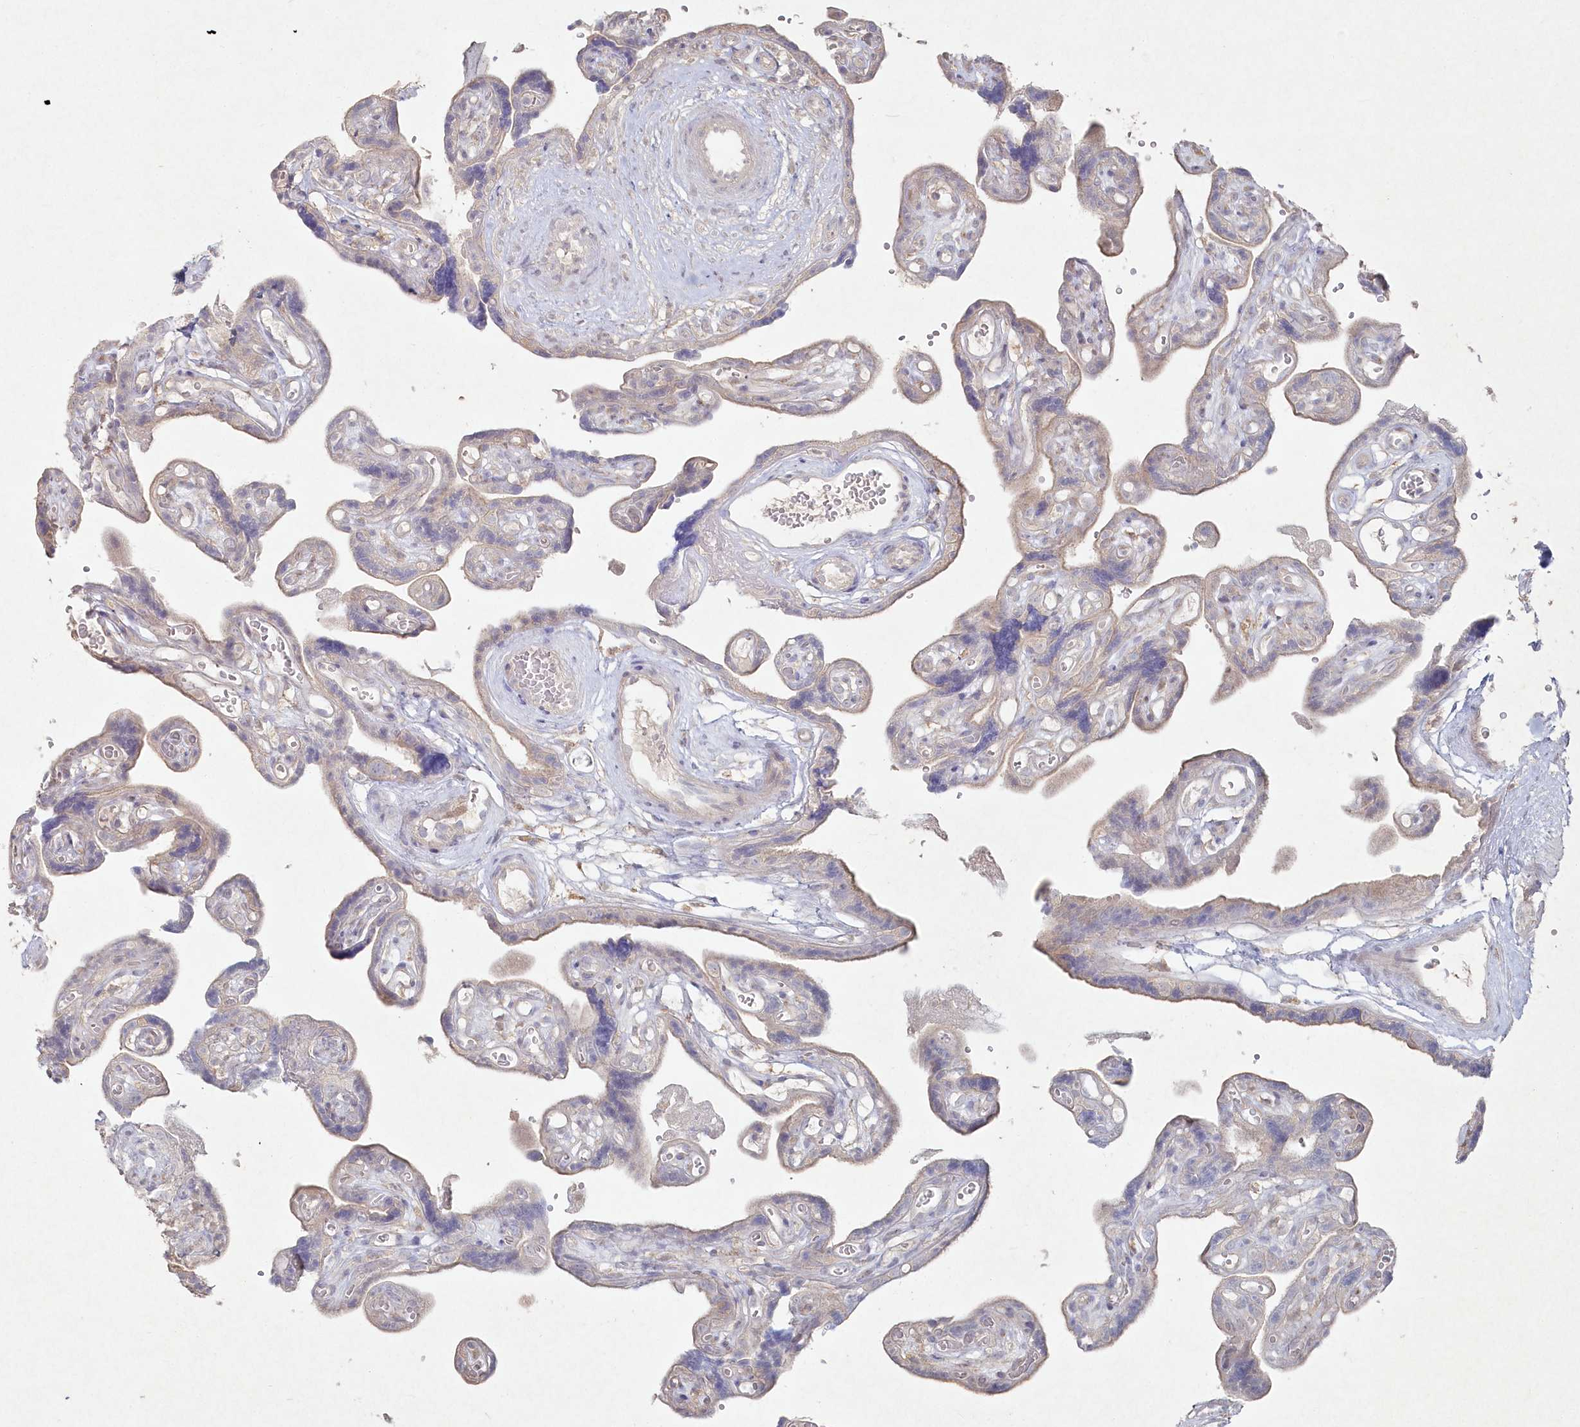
{"staining": {"intensity": "weak", "quantity": "25%-75%", "location": "cytoplasmic/membranous"}, "tissue": "placenta", "cell_type": "Decidual cells", "image_type": "normal", "snomed": [{"axis": "morphology", "description": "Normal tissue, NOS"}, {"axis": "topography", "description": "Placenta"}], "caption": "The immunohistochemical stain labels weak cytoplasmic/membranous staining in decidual cells of unremarkable placenta.", "gene": "TGFBRAP1", "patient": {"sex": "female", "age": 30}}